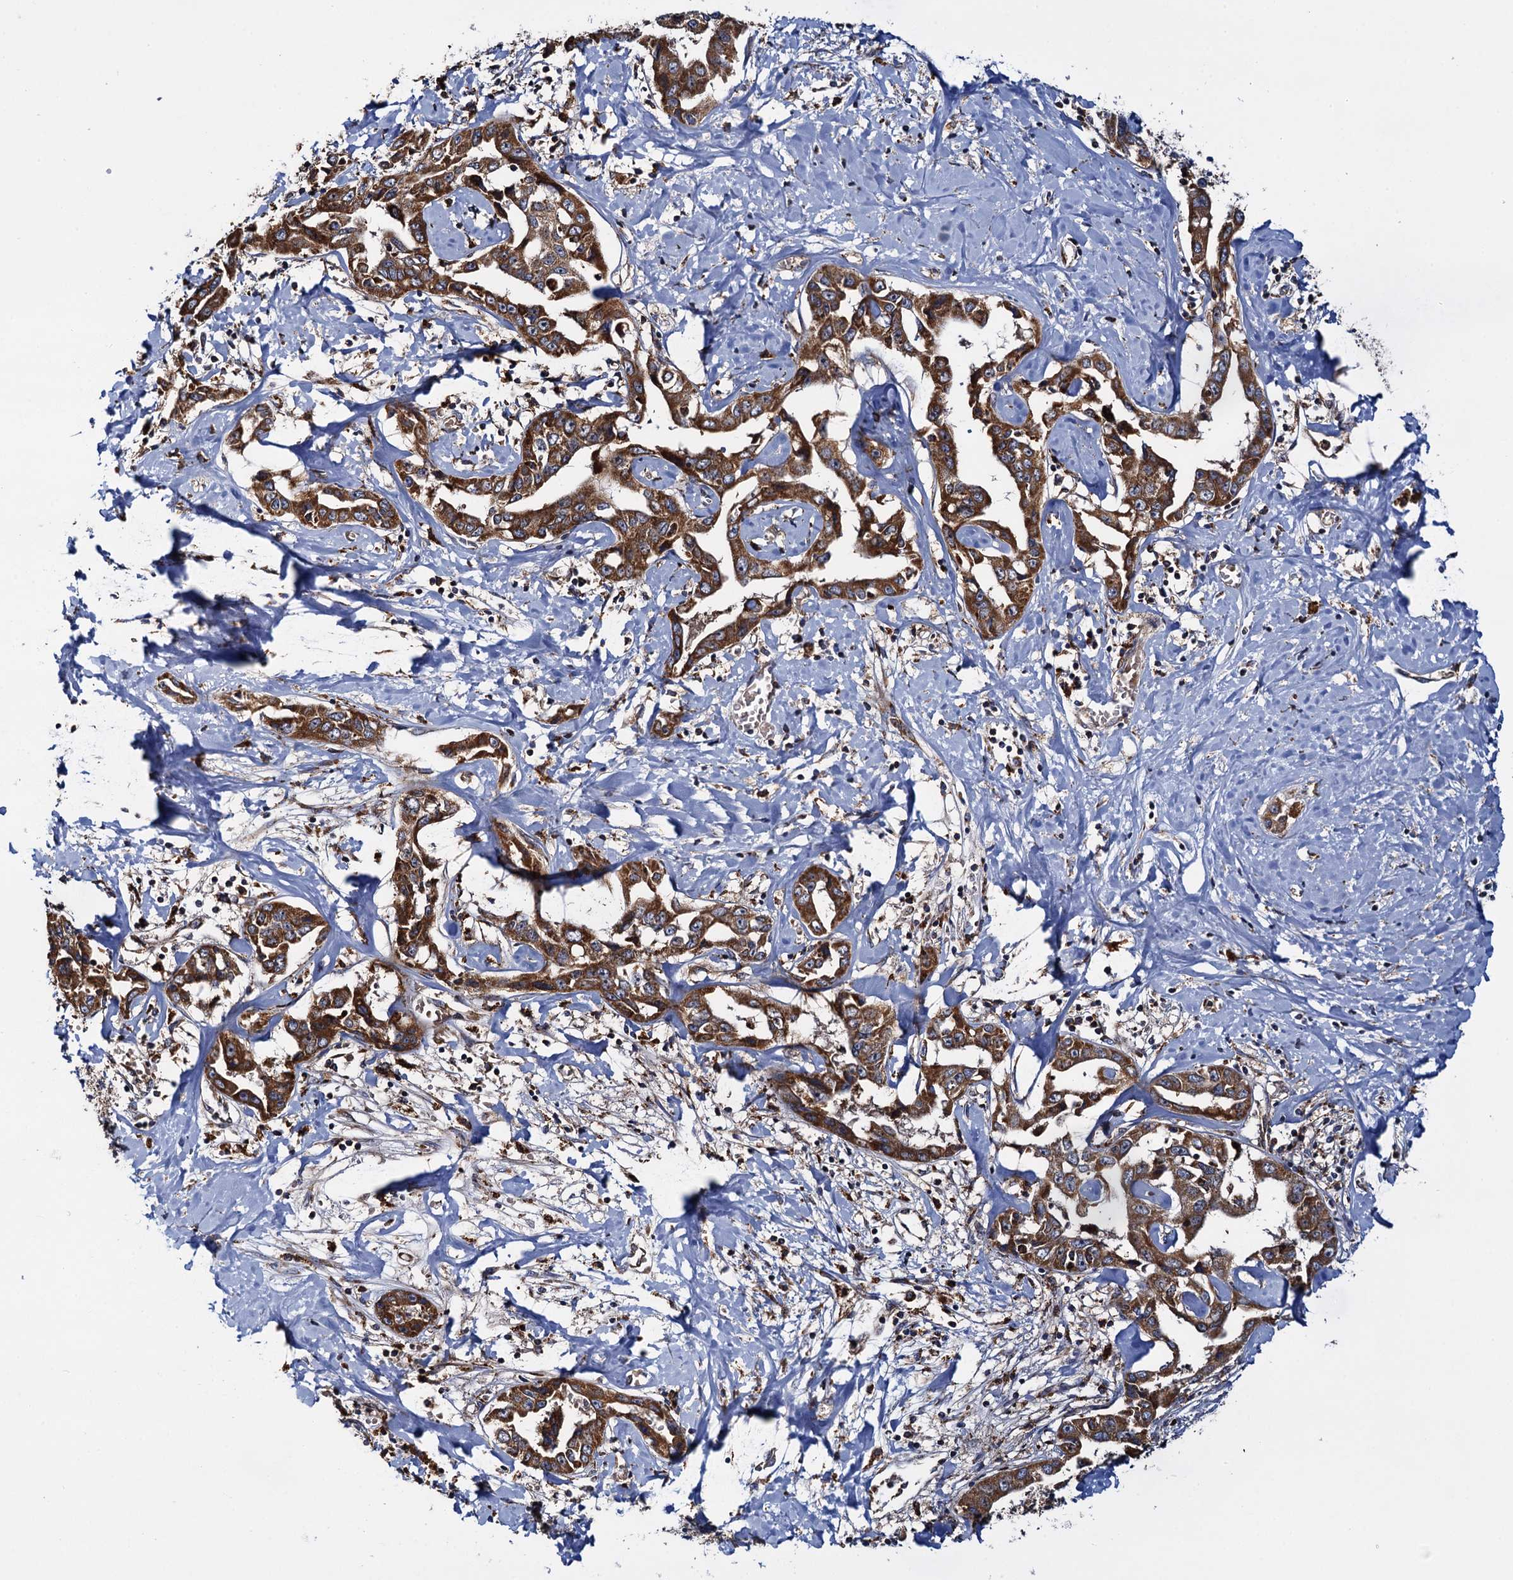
{"staining": {"intensity": "strong", "quantity": ">75%", "location": "cytoplasmic/membranous"}, "tissue": "liver cancer", "cell_type": "Tumor cells", "image_type": "cancer", "snomed": [{"axis": "morphology", "description": "Cholangiocarcinoma"}, {"axis": "topography", "description": "Liver"}], "caption": "A histopathology image of cholangiocarcinoma (liver) stained for a protein reveals strong cytoplasmic/membranous brown staining in tumor cells. (Stains: DAB (3,3'-diaminobenzidine) in brown, nuclei in blue, Microscopy: brightfield microscopy at high magnification).", "gene": "UFM1", "patient": {"sex": "male", "age": 59}}